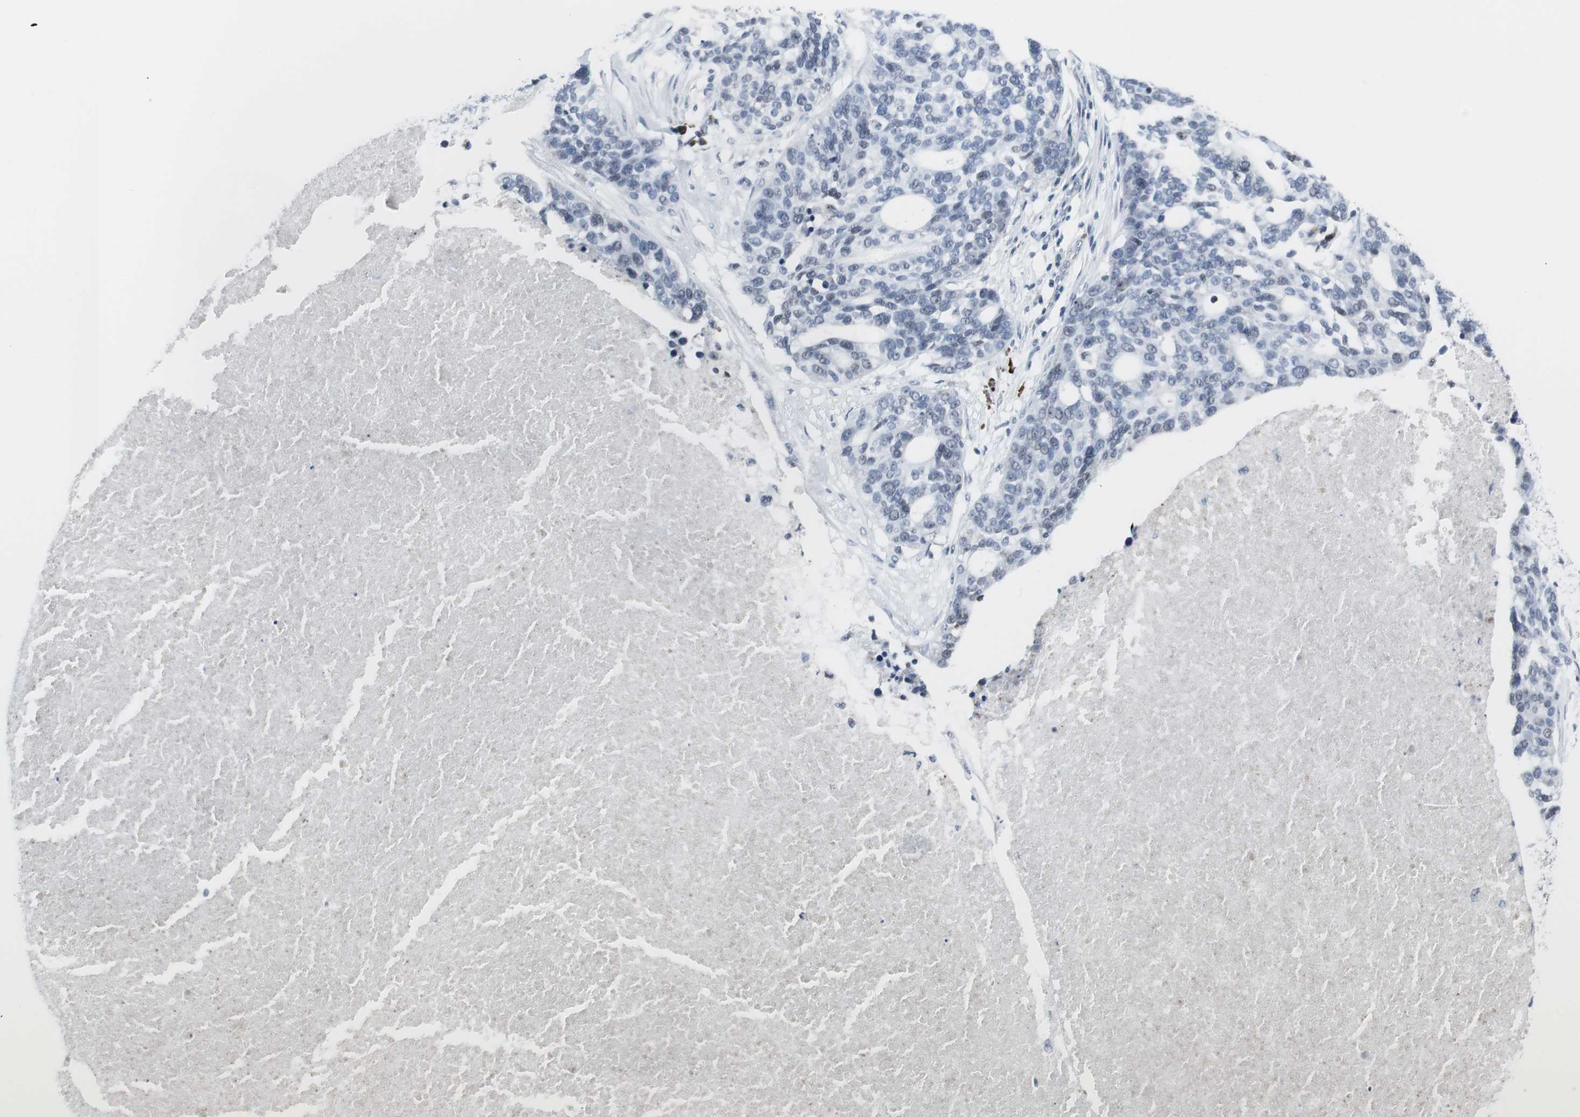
{"staining": {"intensity": "negative", "quantity": "none", "location": "none"}, "tissue": "ovarian cancer", "cell_type": "Tumor cells", "image_type": "cancer", "snomed": [{"axis": "morphology", "description": "Cystadenocarcinoma, serous, NOS"}, {"axis": "topography", "description": "Ovary"}], "caption": "Ovarian cancer was stained to show a protein in brown. There is no significant staining in tumor cells.", "gene": "DOK1", "patient": {"sex": "female", "age": 59}}